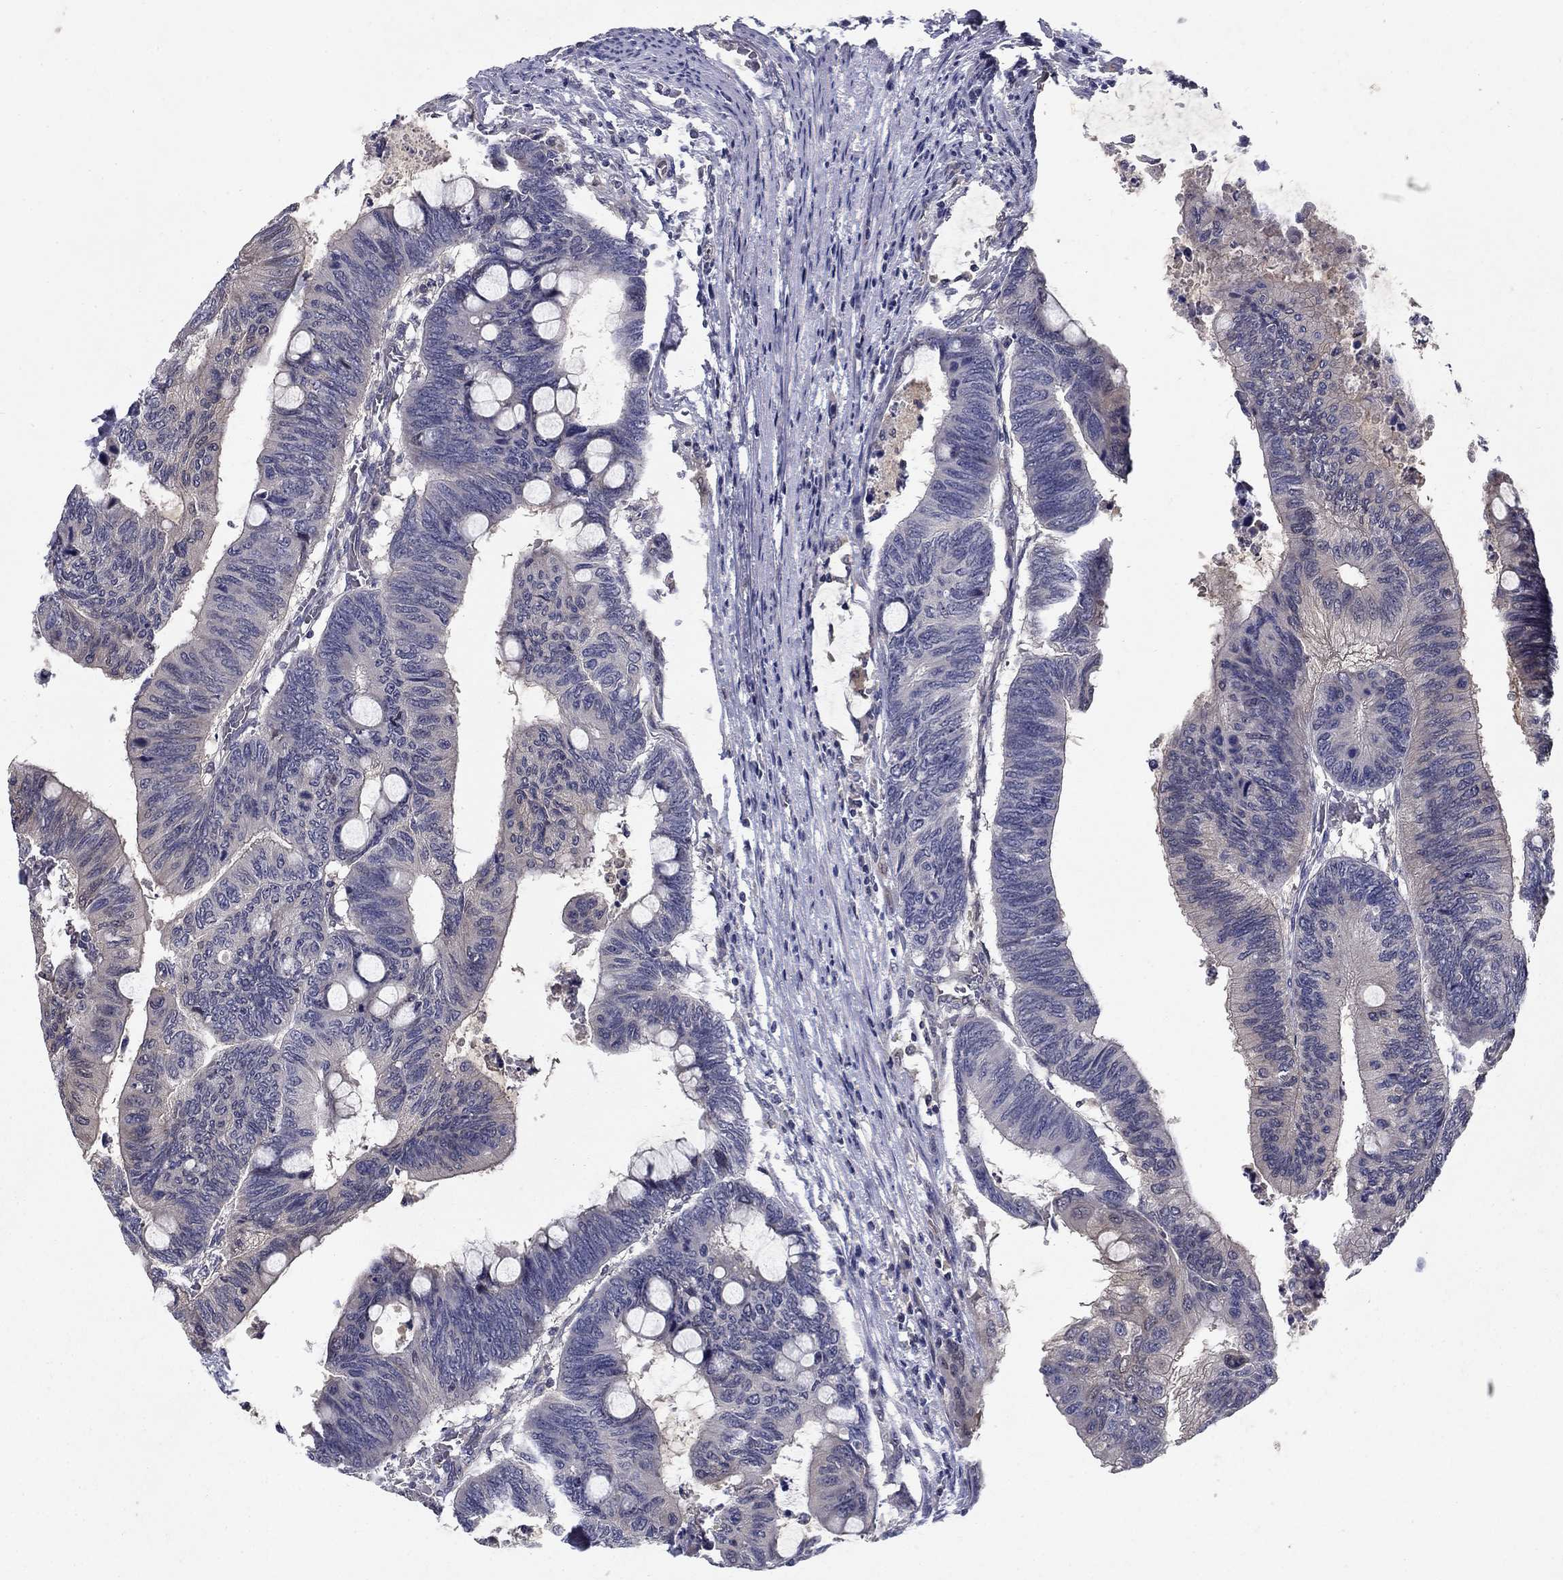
{"staining": {"intensity": "negative", "quantity": "none", "location": "none"}, "tissue": "colorectal cancer", "cell_type": "Tumor cells", "image_type": "cancer", "snomed": [{"axis": "morphology", "description": "Normal tissue, NOS"}, {"axis": "morphology", "description": "Adenocarcinoma, NOS"}, {"axis": "topography", "description": "Rectum"}, {"axis": "topography", "description": "Peripheral nerve tissue"}], "caption": "An immunohistochemistry histopathology image of adenocarcinoma (colorectal) is shown. There is no staining in tumor cells of adenocarcinoma (colorectal). The staining is performed using DAB brown chromogen with nuclei counter-stained in using hematoxylin.", "gene": "GLTP", "patient": {"sex": "male", "age": 92}}